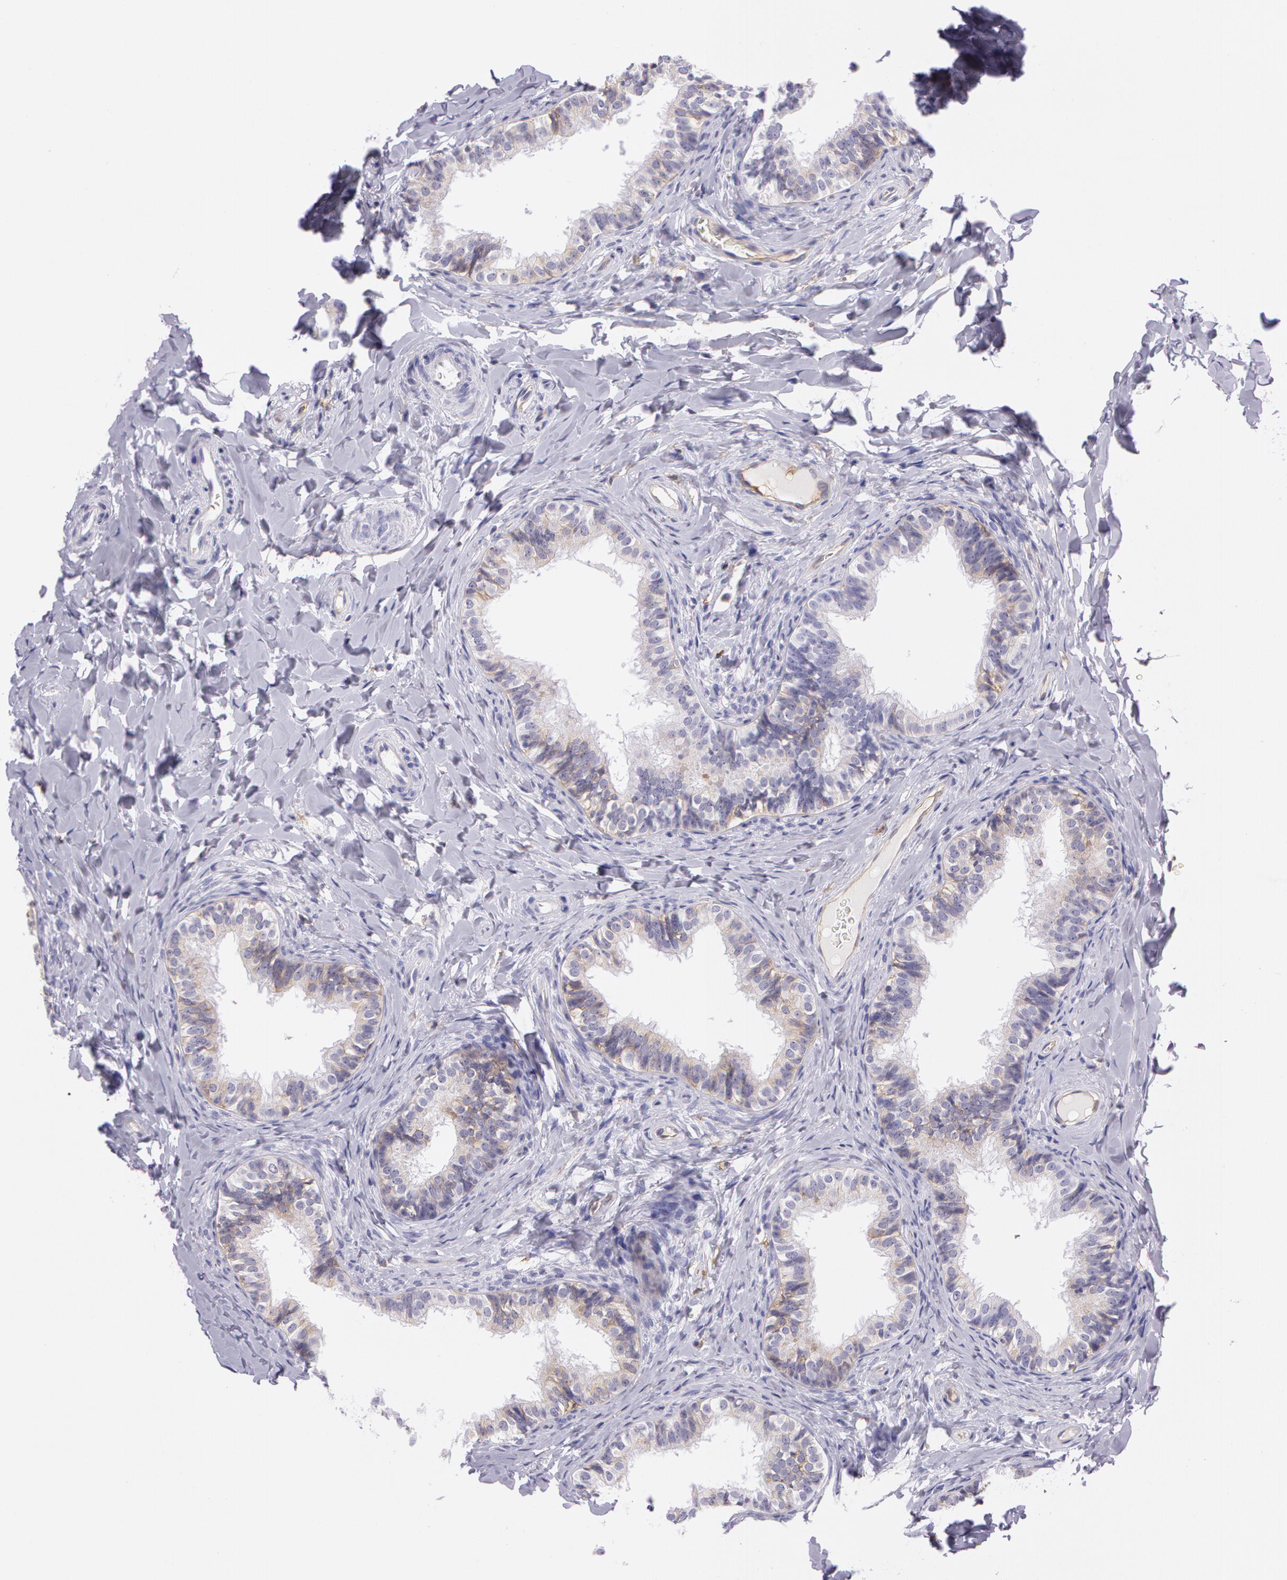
{"staining": {"intensity": "weak", "quantity": "<25%", "location": "cytoplasmic/membranous"}, "tissue": "epididymis", "cell_type": "Glandular cells", "image_type": "normal", "snomed": [{"axis": "morphology", "description": "Normal tissue, NOS"}, {"axis": "topography", "description": "Epididymis"}], "caption": "This is a photomicrograph of IHC staining of benign epididymis, which shows no expression in glandular cells.", "gene": "LY75", "patient": {"sex": "male", "age": 26}}